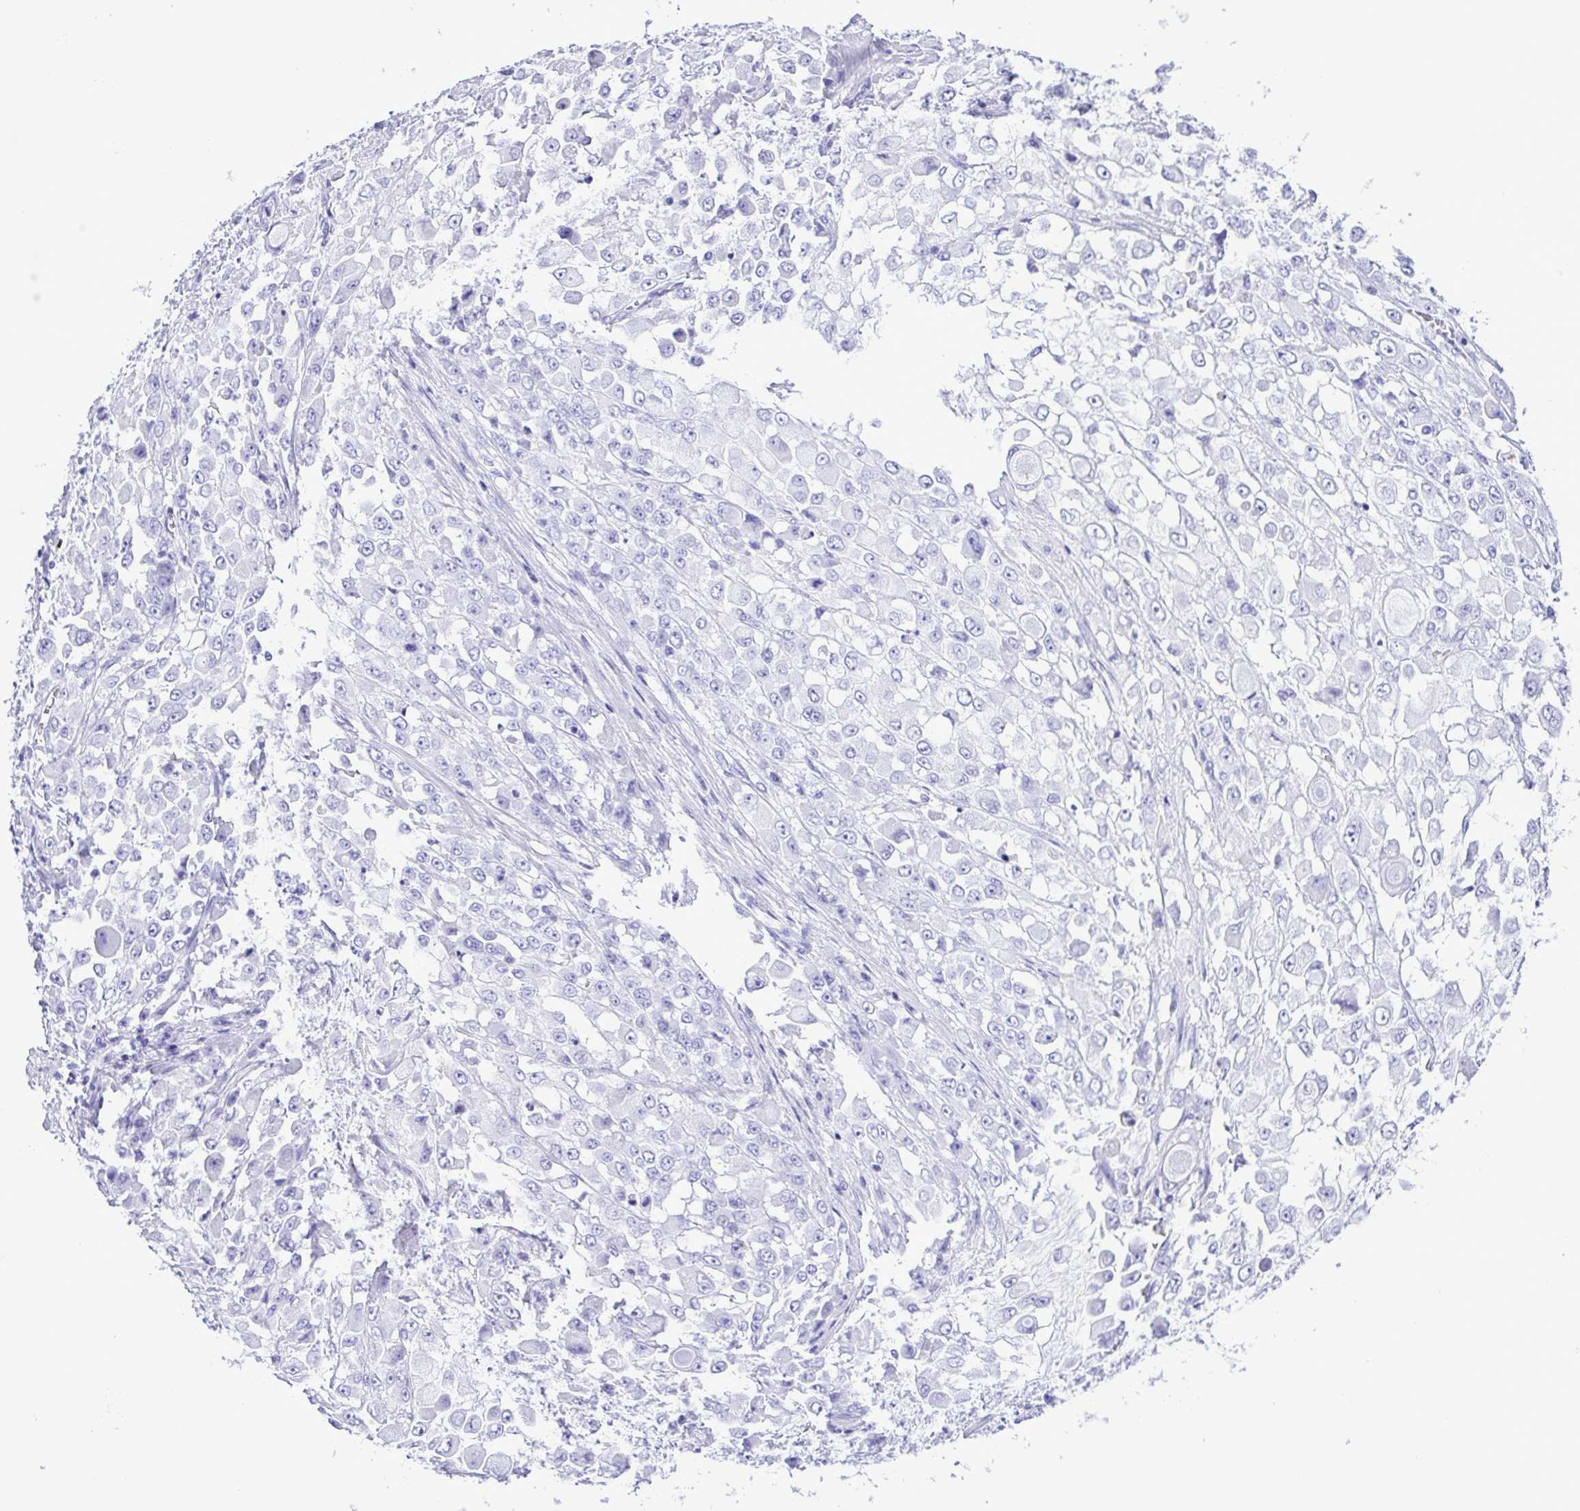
{"staining": {"intensity": "negative", "quantity": "none", "location": "none"}, "tissue": "stomach cancer", "cell_type": "Tumor cells", "image_type": "cancer", "snomed": [{"axis": "morphology", "description": "Adenocarcinoma, NOS"}, {"axis": "topography", "description": "Stomach"}], "caption": "Stomach cancer was stained to show a protein in brown. There is no significant expression in tumor cells.", "gene": "SYT1", "patient": {"sex": "female", "age": 76}}